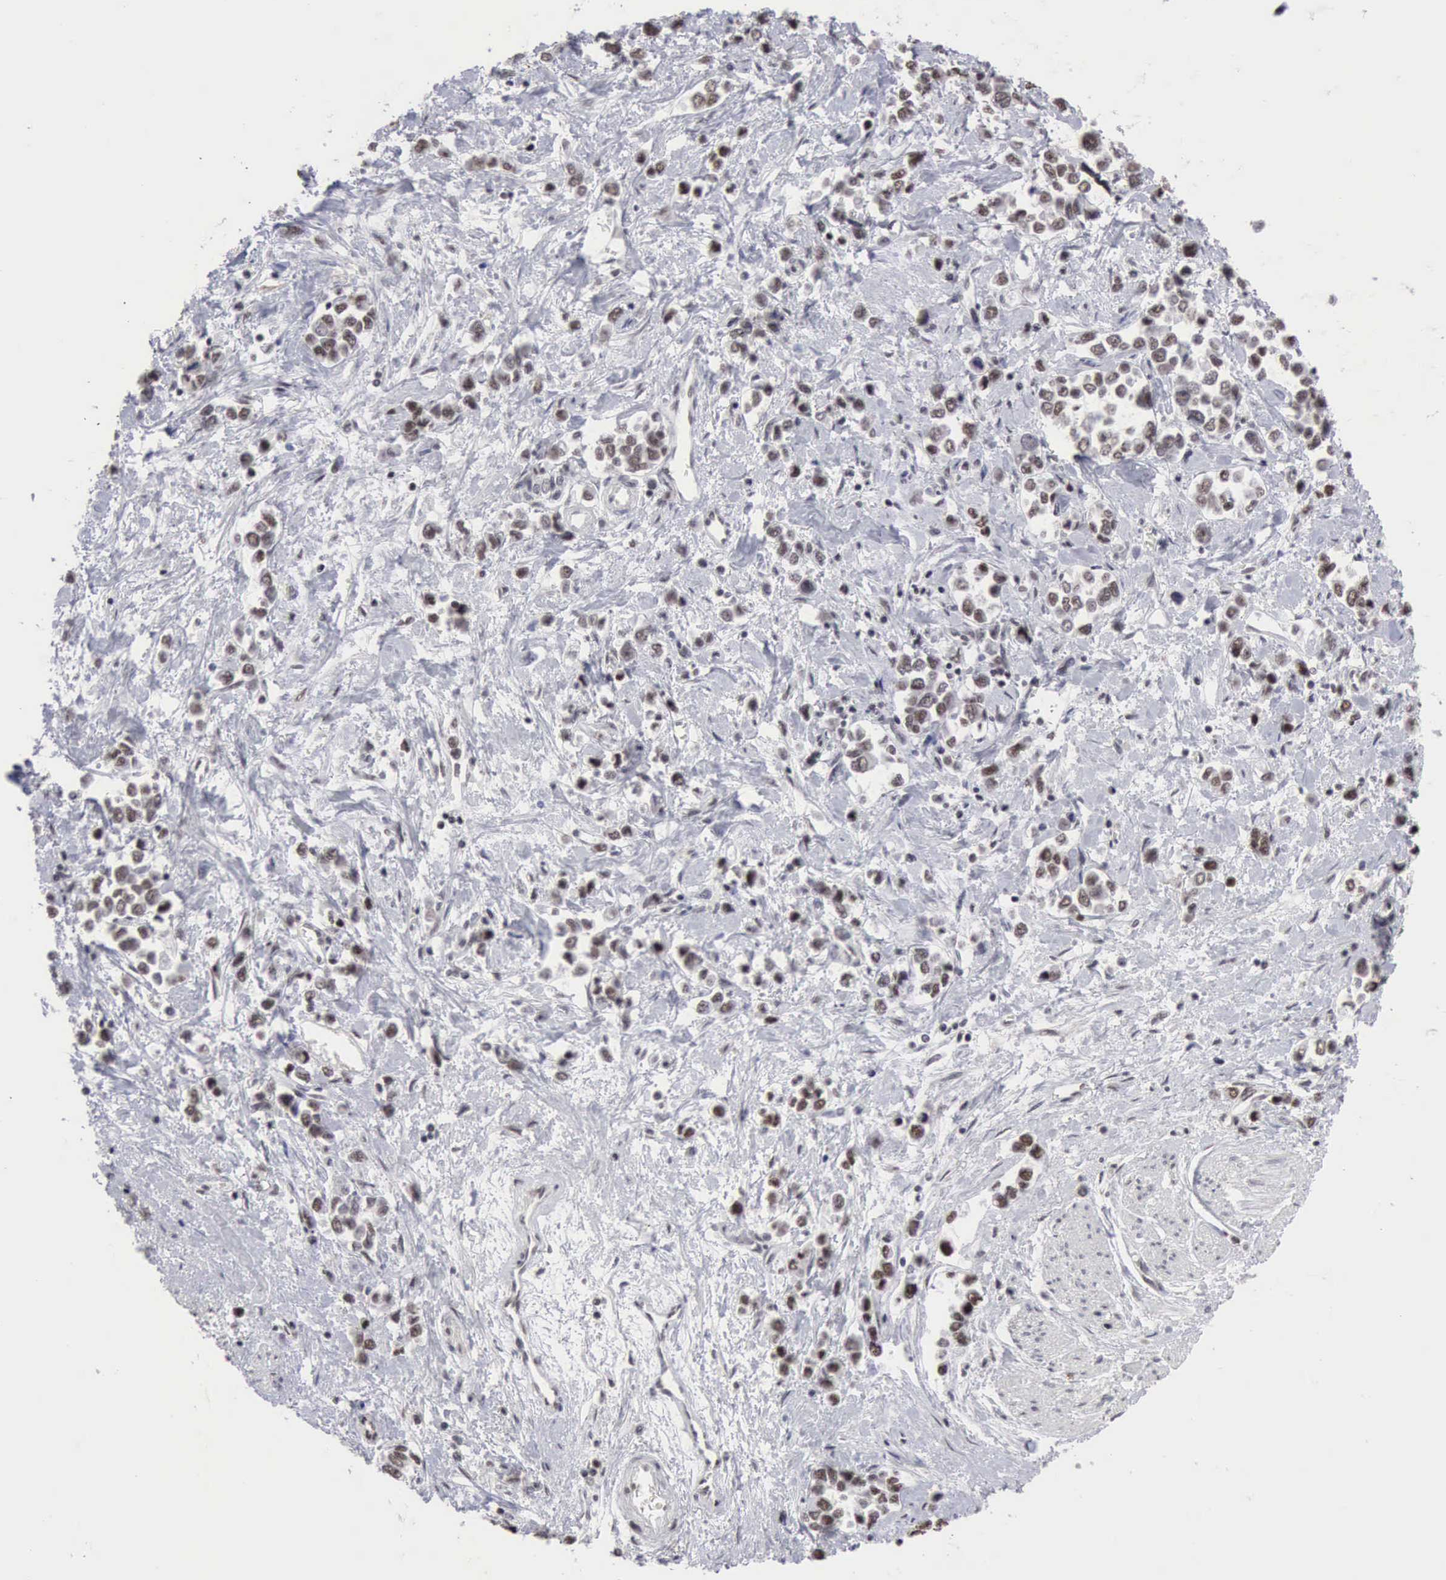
{"staining": {"intensity": "moderate", "quantity": "25%-75%", "location": "nuclear"}, "tissue": "stomach cancer", "cell_type": "Tumor cells", "image_type": "cancer", "snomed": [{"axis": "morphology", "description": "Adenocarcinoma, NOS"}, {"axis": "topography", "description": "Stomach, upper"}], "caption": "Brown immunohistochemical staining in human stomach cancer (adenocarcinoma) displays moderate nuclear positivity in about 25%-75% of tumor cells.", "gene": "TAF1", "patient": {"sex": "male", "age": 76}}